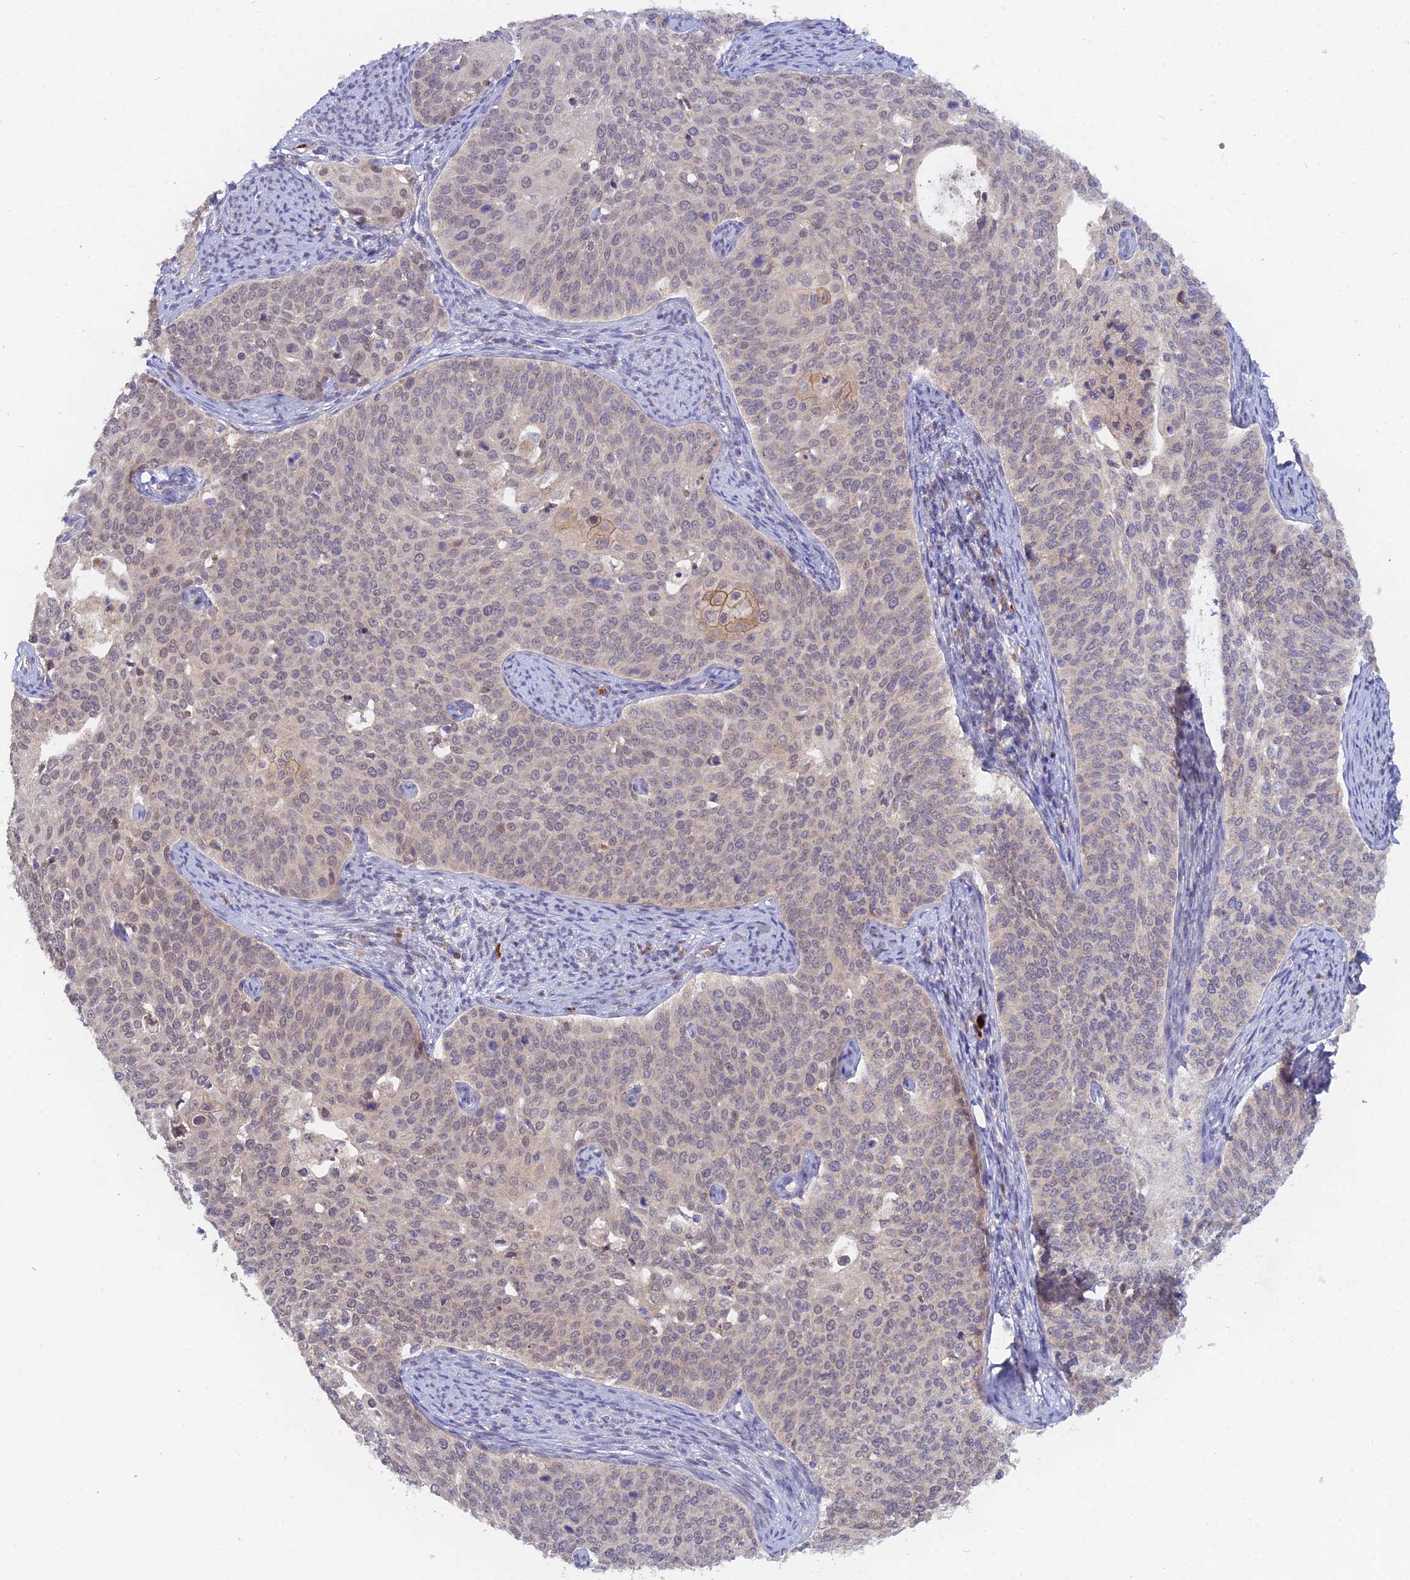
{"staining": {"intensity": "weak", "quantity": "<25%", "location": "nuclear"}, "tissue": "cervical cancer", "cell_type": "Tumor cells", "image_type": "cancer", "snomed": [{"axis": "morphology", "description": "Squamous cell carcinoma, NOS"}, {"axis": "topography", "description": "Cervix"}], "caption": "This is an IHC histopathology image of cervical squamous cell carcinoma. There is no staining in tumor cells.", "gene": "WDR43", "patient": {"sex": "female", "age": 44}}